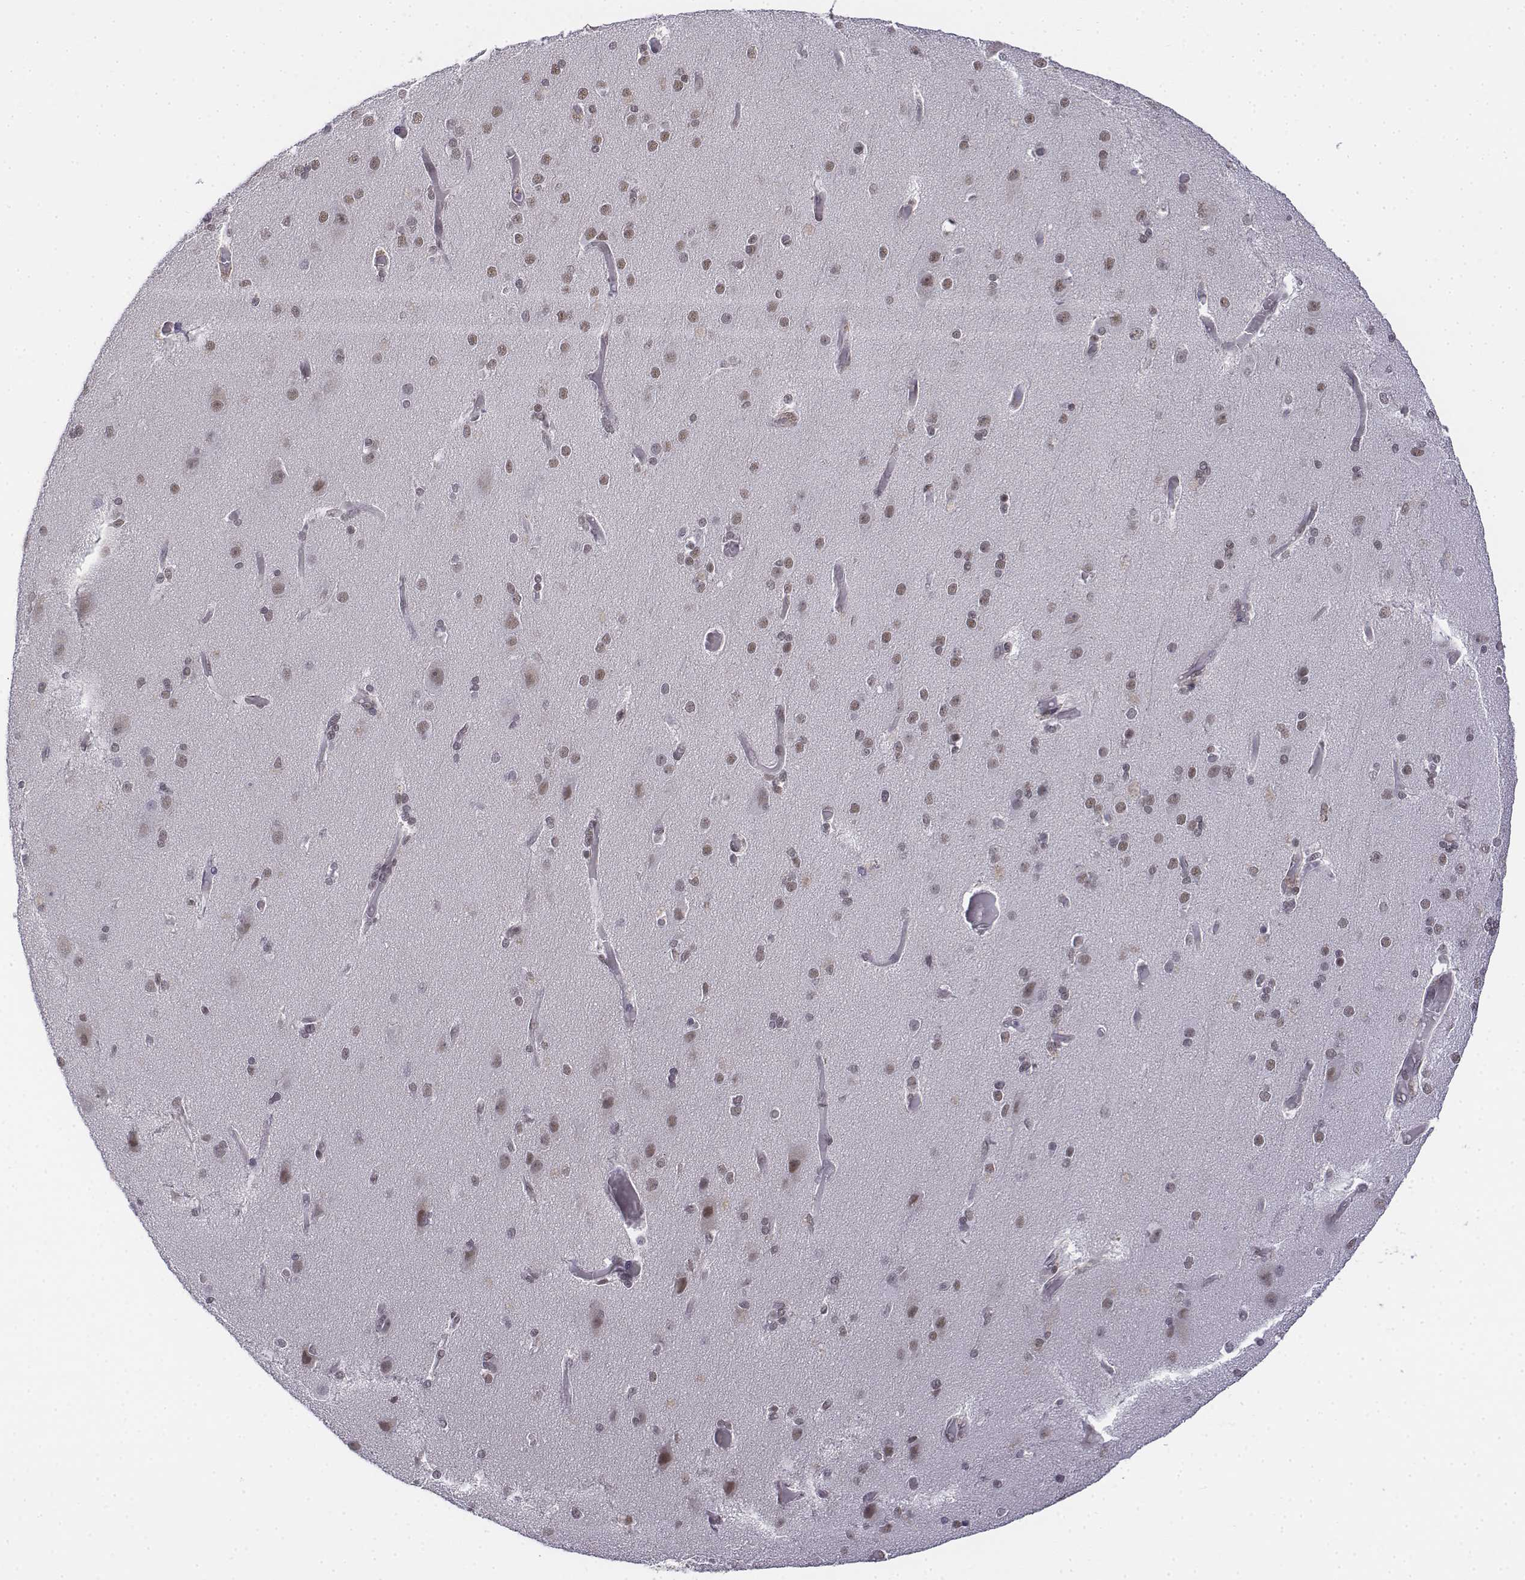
{"staining": {"intensity": "weak", "quantity": ">75%", "location": "nuclear"}, "tissue": "cerebral cortex", "cell_type": "Endothelial cells", "image_type": "normal", "snomed": [{"axis": "morphology", "description": "Normal tissue, NOS"}, {"axis": "morphology", "description": "Glioma, malignant, High grade"}, {"axis": "topography", "description": "Cerebral cortex"}], "caption": "This is a histology image of immunohistochemistry staining of normal cerebral cortex, which shows weak positivity in the nuclear of endothelial cells.", "gene": "SETD1A", "patient": {"sex": "male", "age": 71}}